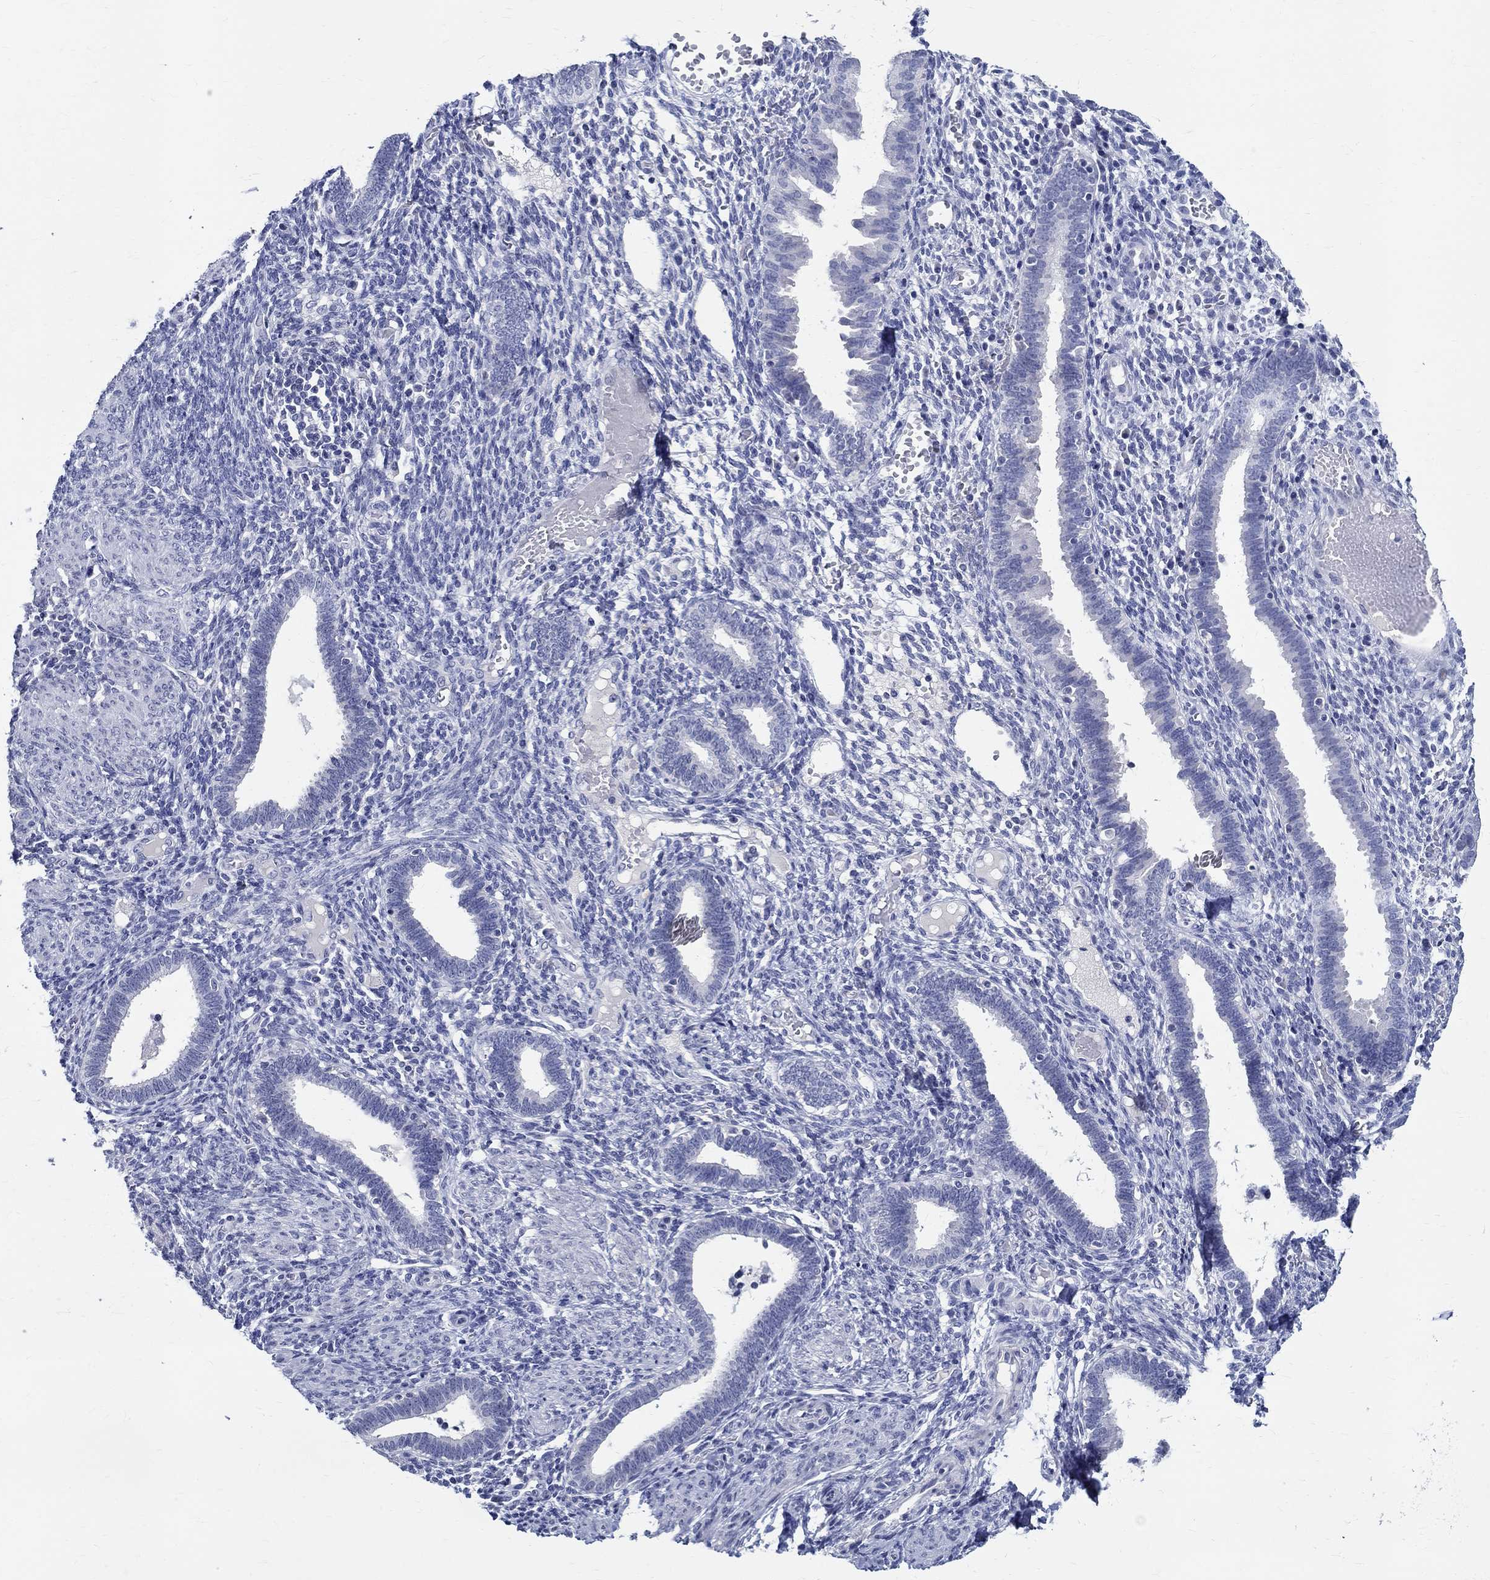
{"staining": {"intensity": "negative", "quantity": "none", "location": "none"}, "tissue": "endometrium", "cell_type": "Cells in endometrial stroma", "image_type": "normal", "snomed": [{"axis": "morphology", "description": "Normal tissue, NOS"}, {"axis": "topography", "description": "Endometrium"}], "caption": "The photomicrograph reveals no significant expression in cells in endometrial stroma of endometrium. (Stains: DAB immunohistochemistry with hematoxylin counter stain, Microscopy: brightfield microscopy at high magnification).", "gene": "CETN1", "patient": {"sex": "female", "age": 42}}